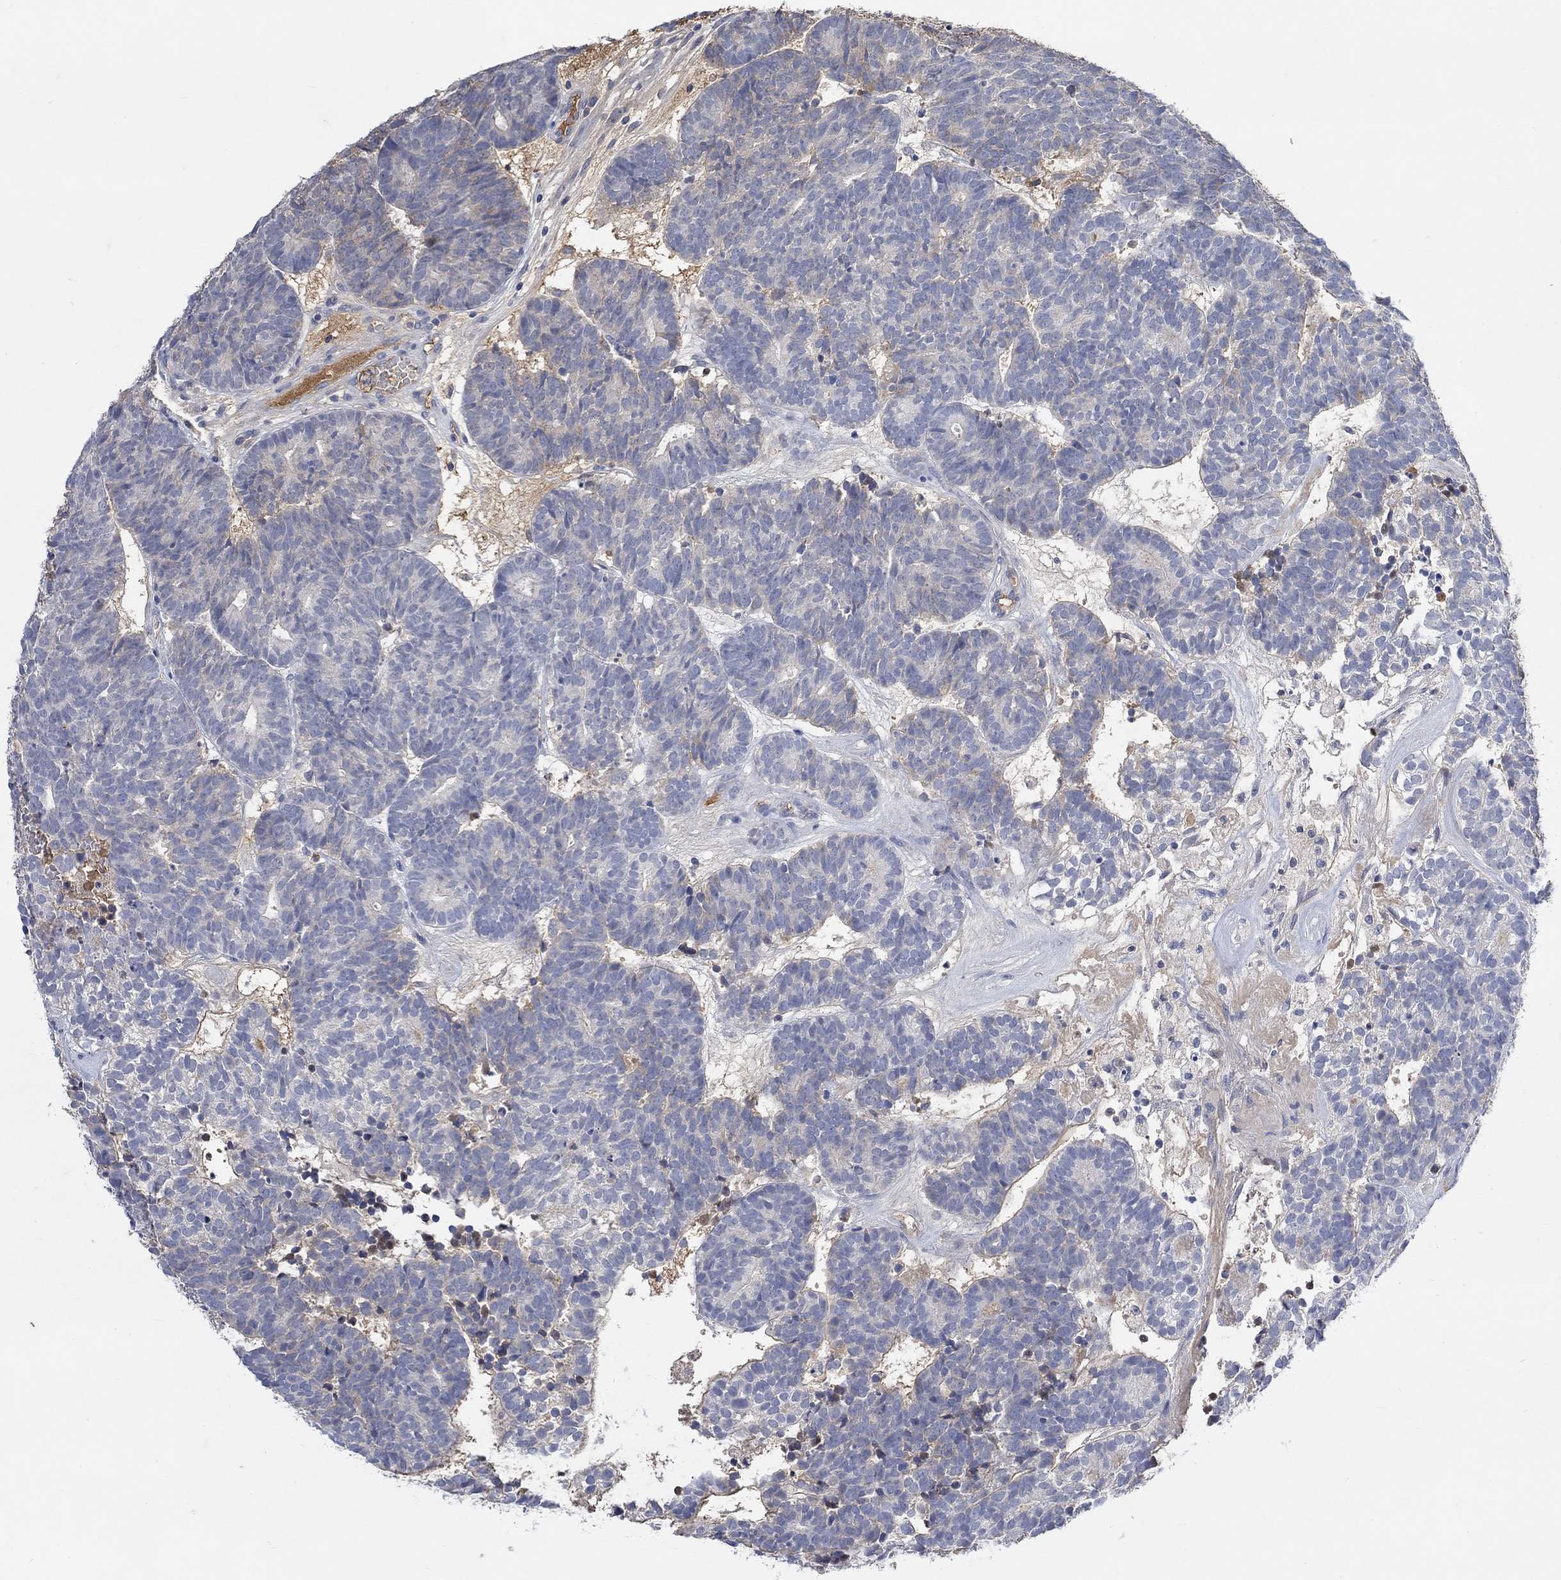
{"staining": {"intensity": "negative", "quantity": "none", "location": "none"}, "tissue": "head and neck cancer", "cell_type": "Tumor cells", "image_type": "cancer", "snomed": [{"axis": "morphology", "description": "Adenocarcinoma, NOS"}, {"axis": "topography", "description": "Head-Neck"}], "caption": "Tumor cells show no significant staining in adenocarcinoma (head and neck). (Brightfield microscopy of DAB immunohistochemistry (IHC) at high magnification).", "gene": "MSTN", "patient": {"sex": "female", "age": 81}}